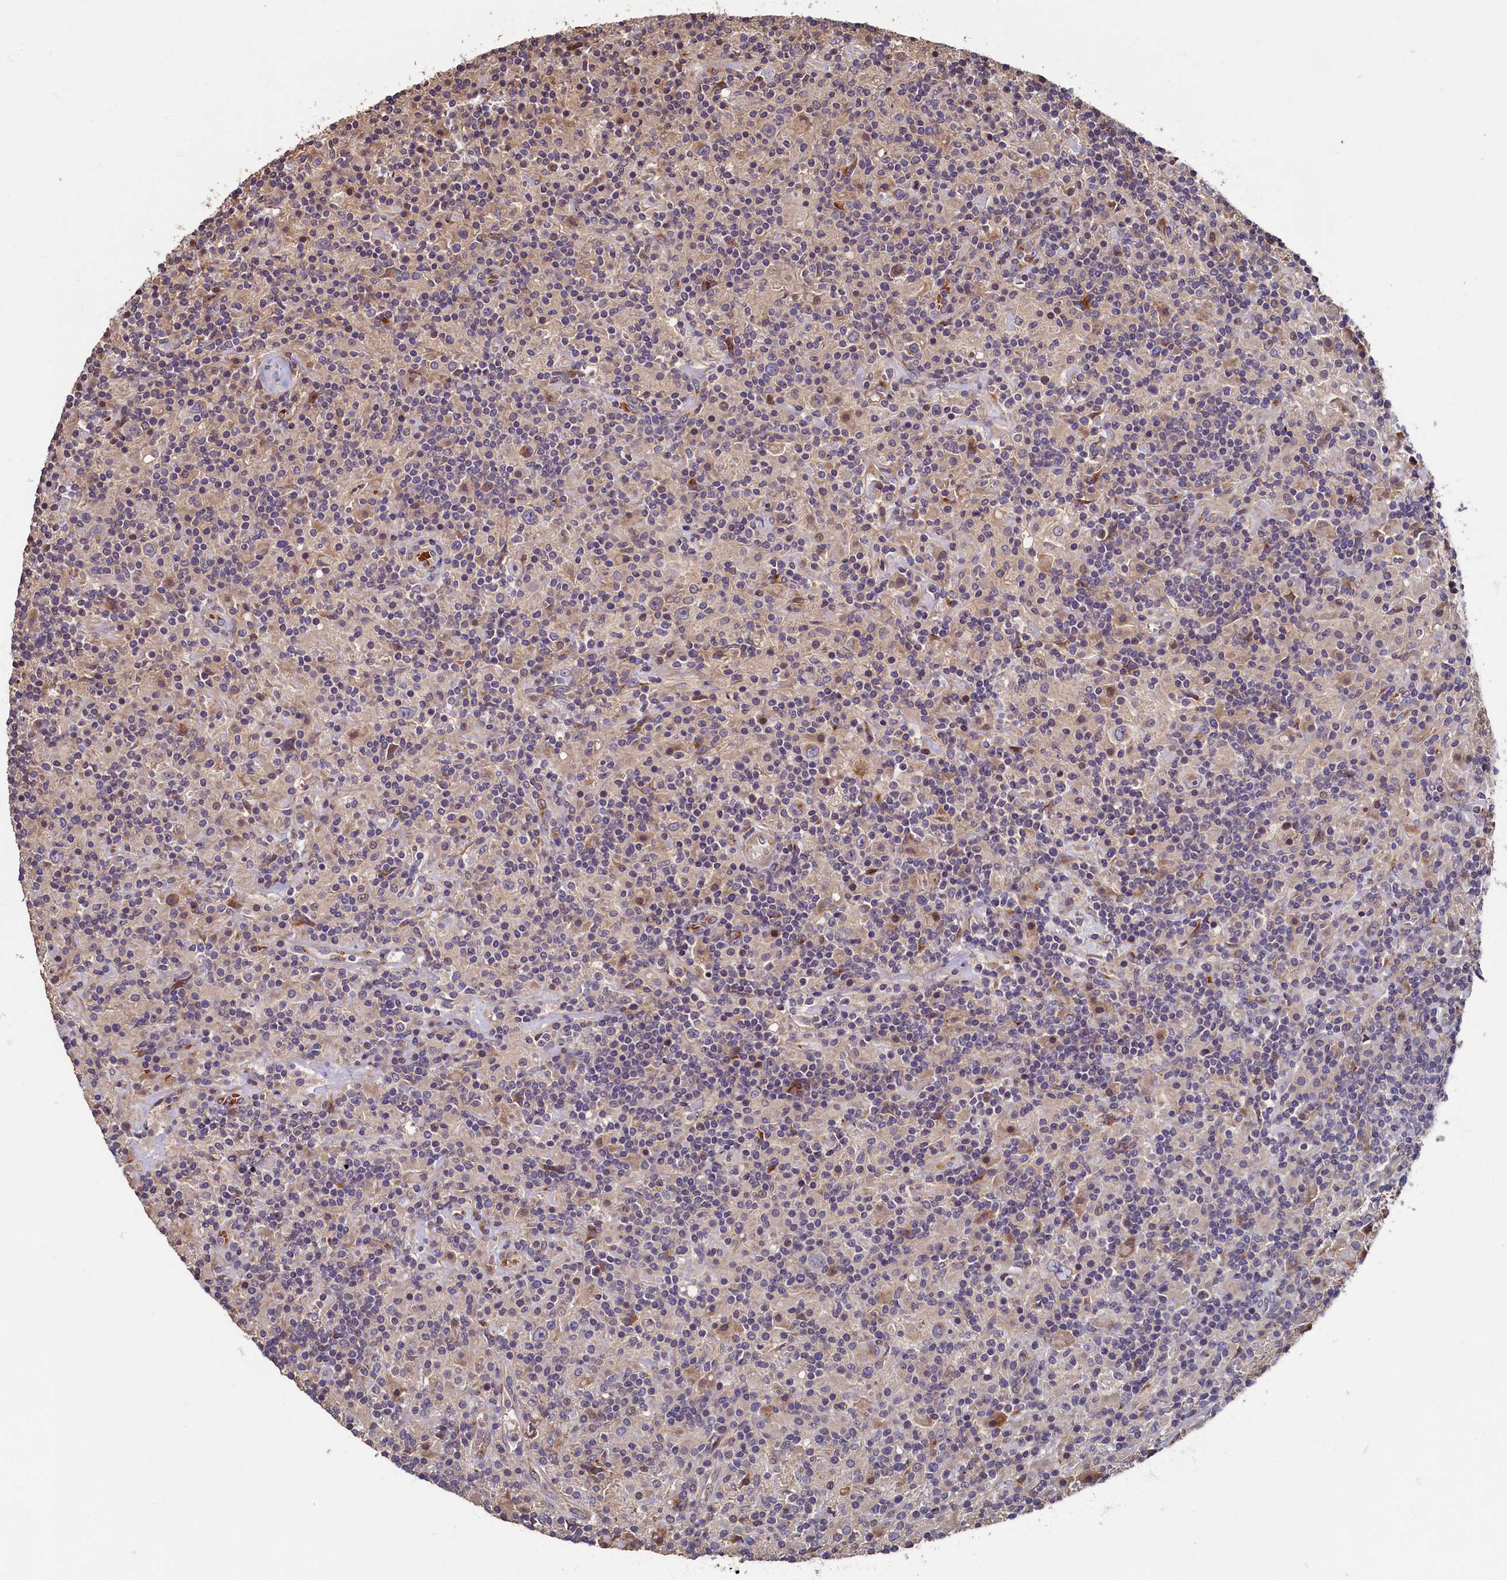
{"staining": {"intensity": "weak", "quantity": "25%-75%", "location": "cytoplasmic/membranous"}, "tissue": "lymphoma", "cell_type": "Tumor cells", "image_type": "cancer", "snomed": [{"axis": "morphology", "description": "Hodgkin's disease, NOS"}, {"axis": "topography", "description": "Lymph node"}], "caption": "A brown stain highlights weak cytoplasmic/membranous expression of a protein in human Hodgkin's disease tumor cells.", "gene": "TMEM181", "patient": {"sex": "male", "age": 70}}